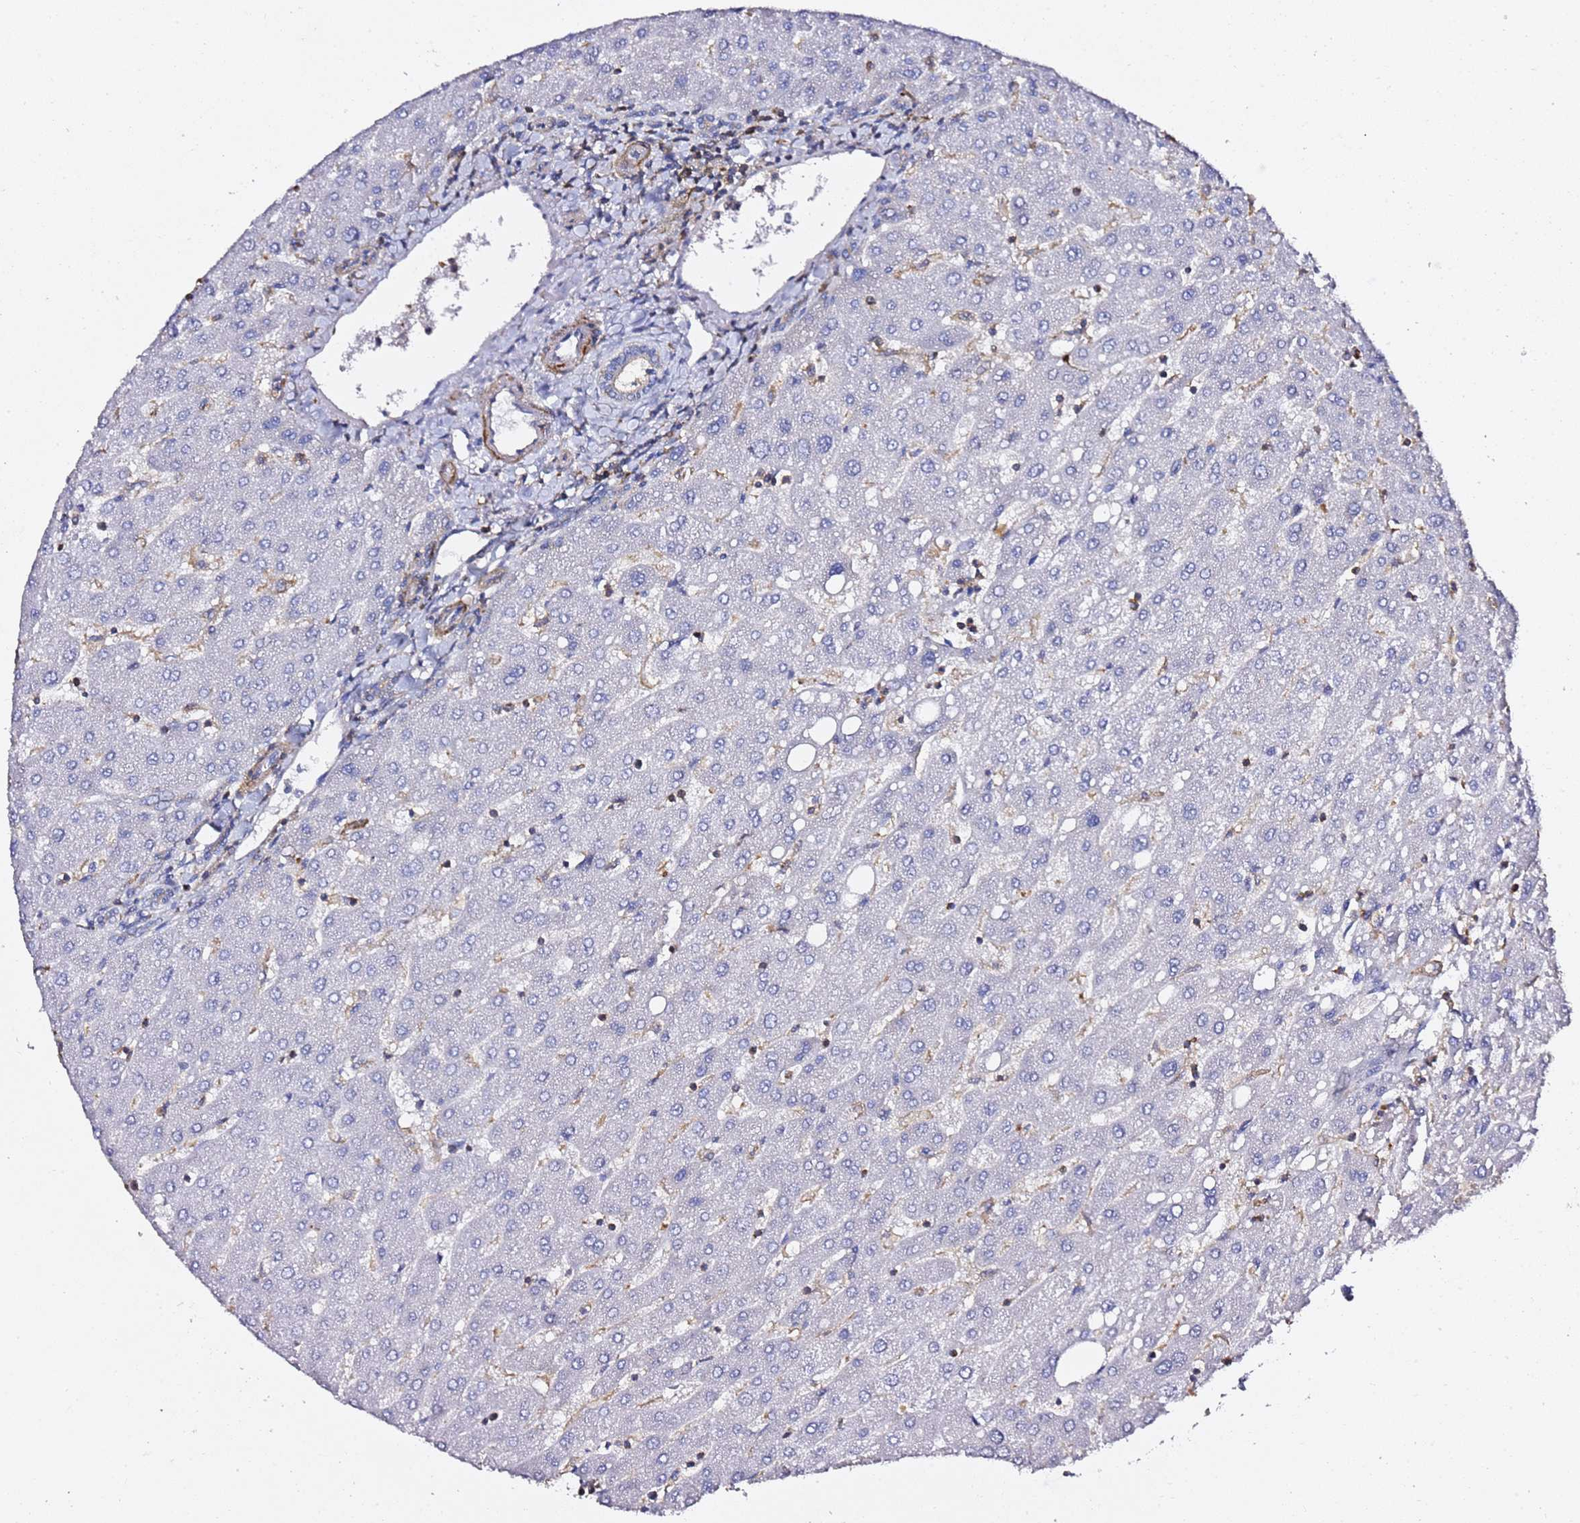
{"staining": {"intensity": "negative", "quantity": "none", "location": "none"}, "tissue": "liver", "cell_type": "Cholangiocytes", "image_type": "normal", "snomed": [{"axis": "morphology", "description": "Normal tissue, NOS"}, {"axis": "topography", "description": "Liver"}], "caption": "Cholangiocytes show no significant positivity in normal liver.", "gene": "ZFP36L2", "patient": {"sex": "male", "age": 67}}